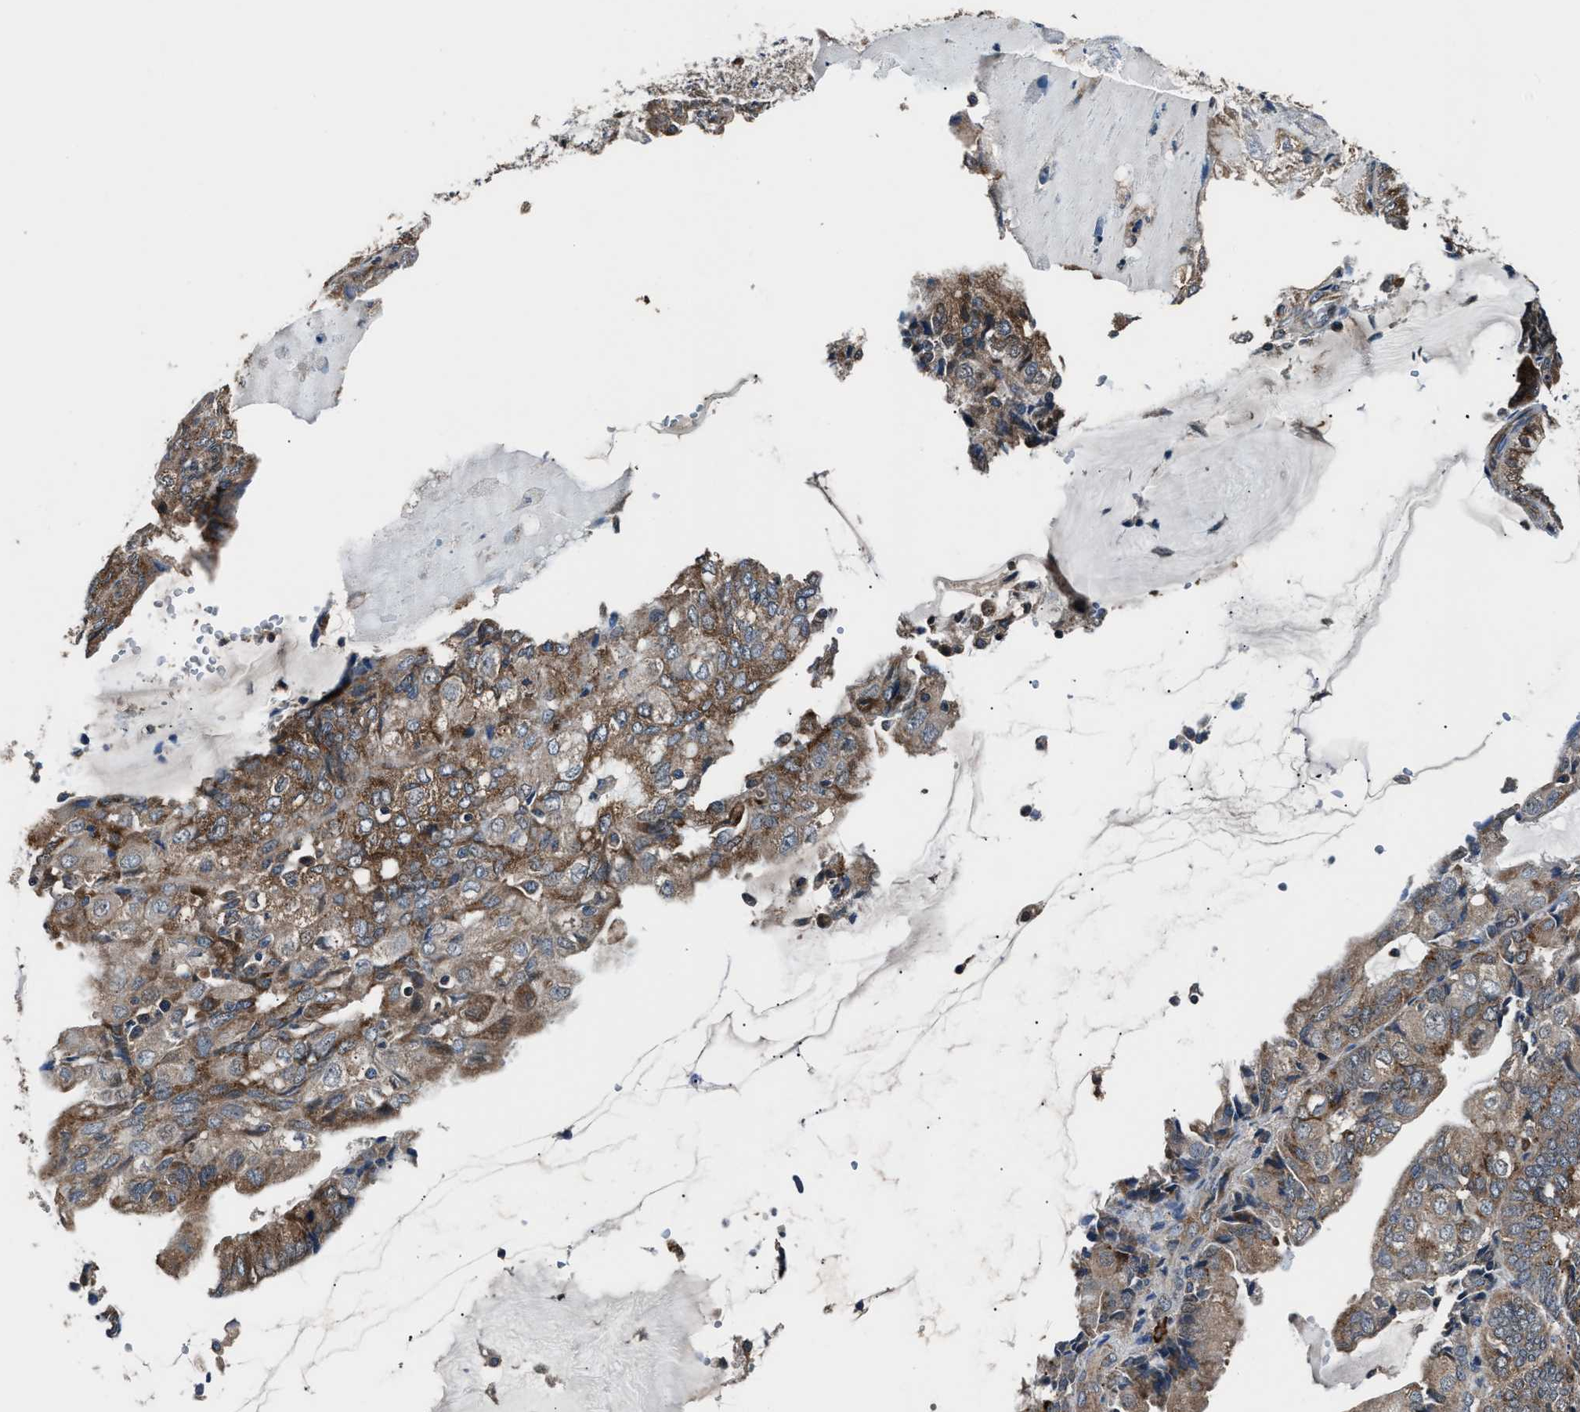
{"staining": {"intensity": "moderate", "quantity": ">75%", "location": "cytoplasmic/membranous"}, "tissue": "endometrial cancer", "cell_type": "Tumor cells", "image_type": "cancer", "snomed": [{"axis": "morphology", "description": "Adenocarcinoma, NOS"}, {"axis": "topography", "description": "Endometrium"}], "caption": "This image shows IHC staining of endometrial adenocarcinoma, with medium moderate cytoplasmic/membranous staining in approximately >75% of tumor cells.", "gene": "IMPDH2", "patient": {"sex": "female", "age": 81}}